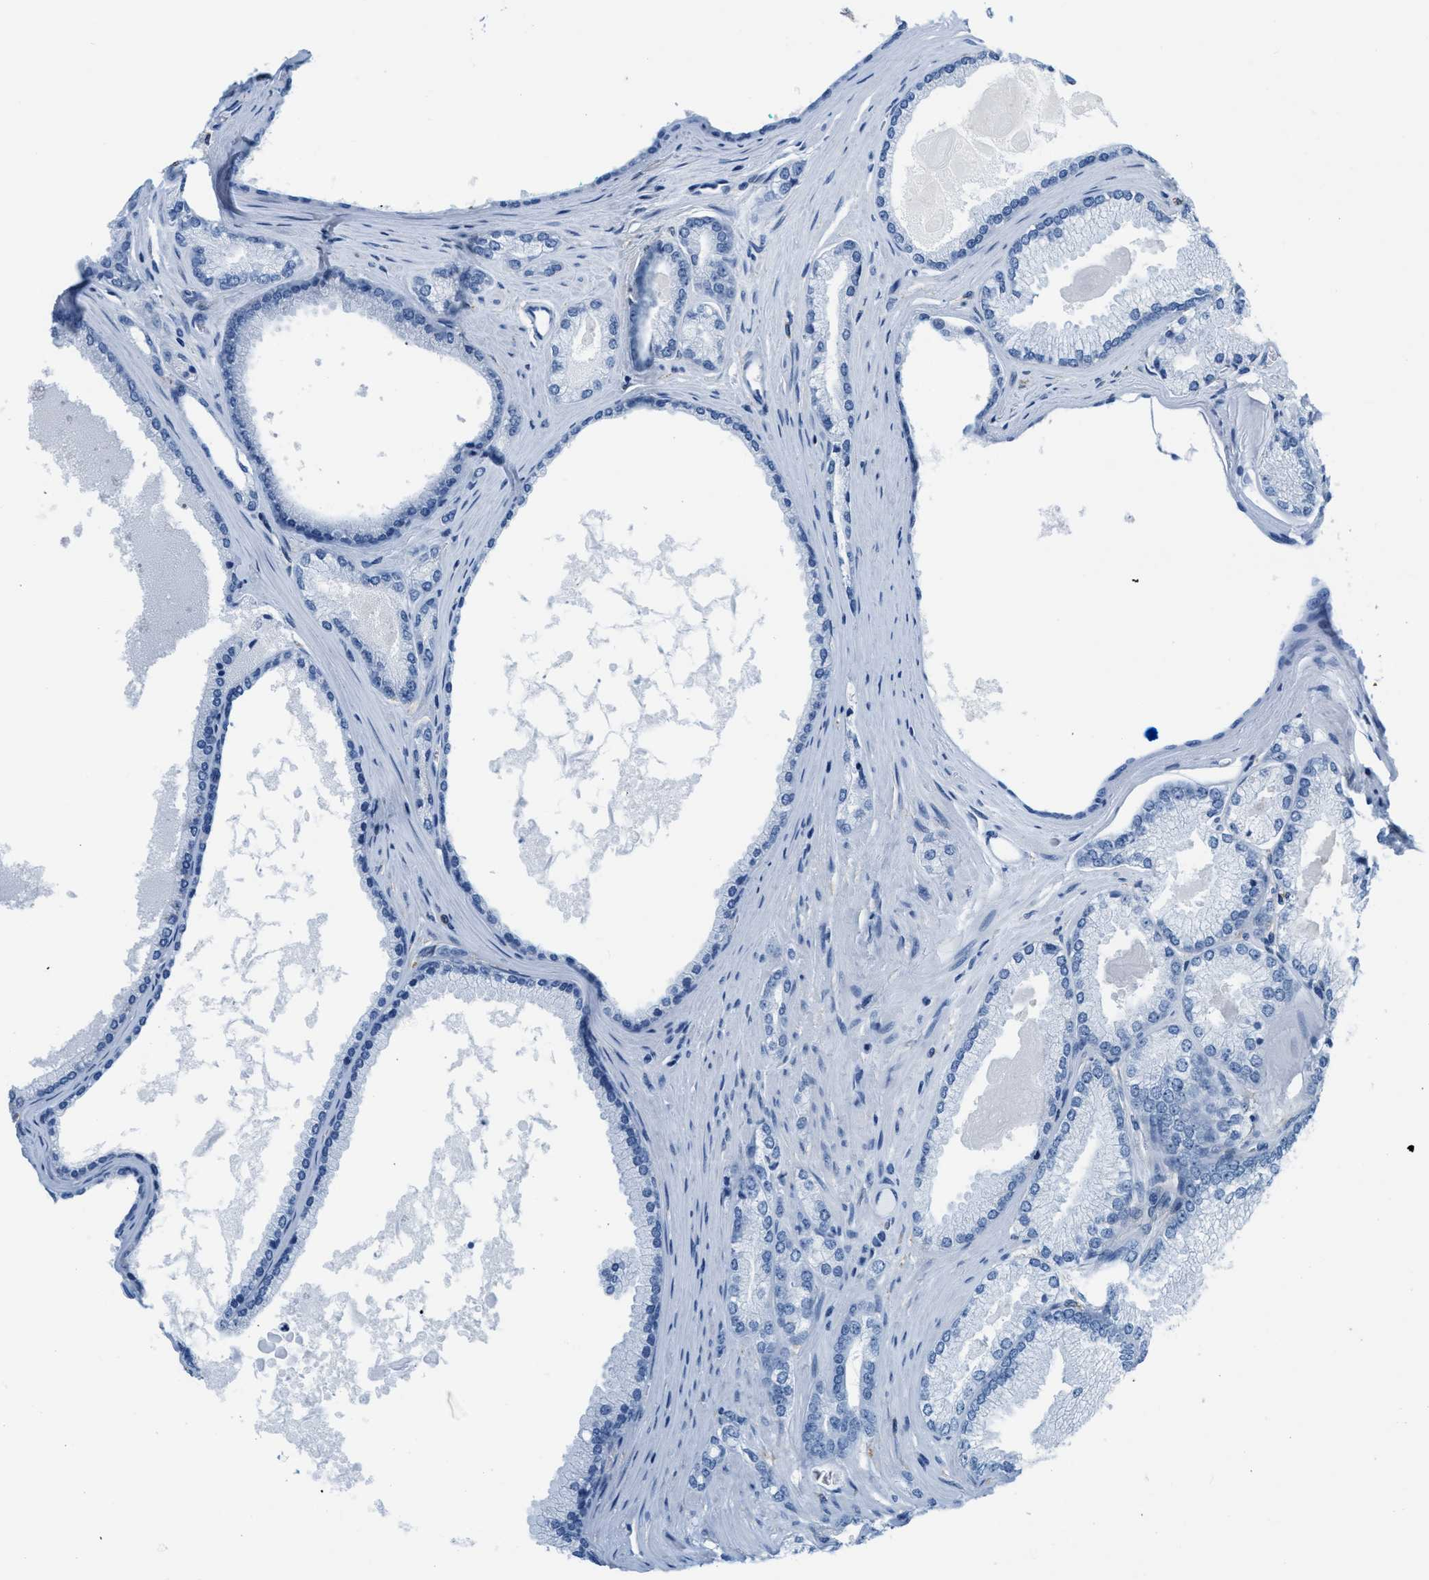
{"staining": {"intensity": "negative", "quantity": "none", "location": "none"}, "tissue": "prostate cancer", "cell_type": "Tumor cells", "image_type": "cancer", "snomed": [{"axis": "morphology", "description": "Adenocarcinoma, High grade"}, {"axis": "topography", "description": "Prostate"}], "caption": "An IHC image of prostate cancer (high-grade adenocarcinoma) is shown. There is no staining in tumor cells of prostate cancer (high-grade adenocarcinoma). Nuclei are stained in blue.", "gene": "ASGR1", "patient": {"sex": "male", "age": 71}}